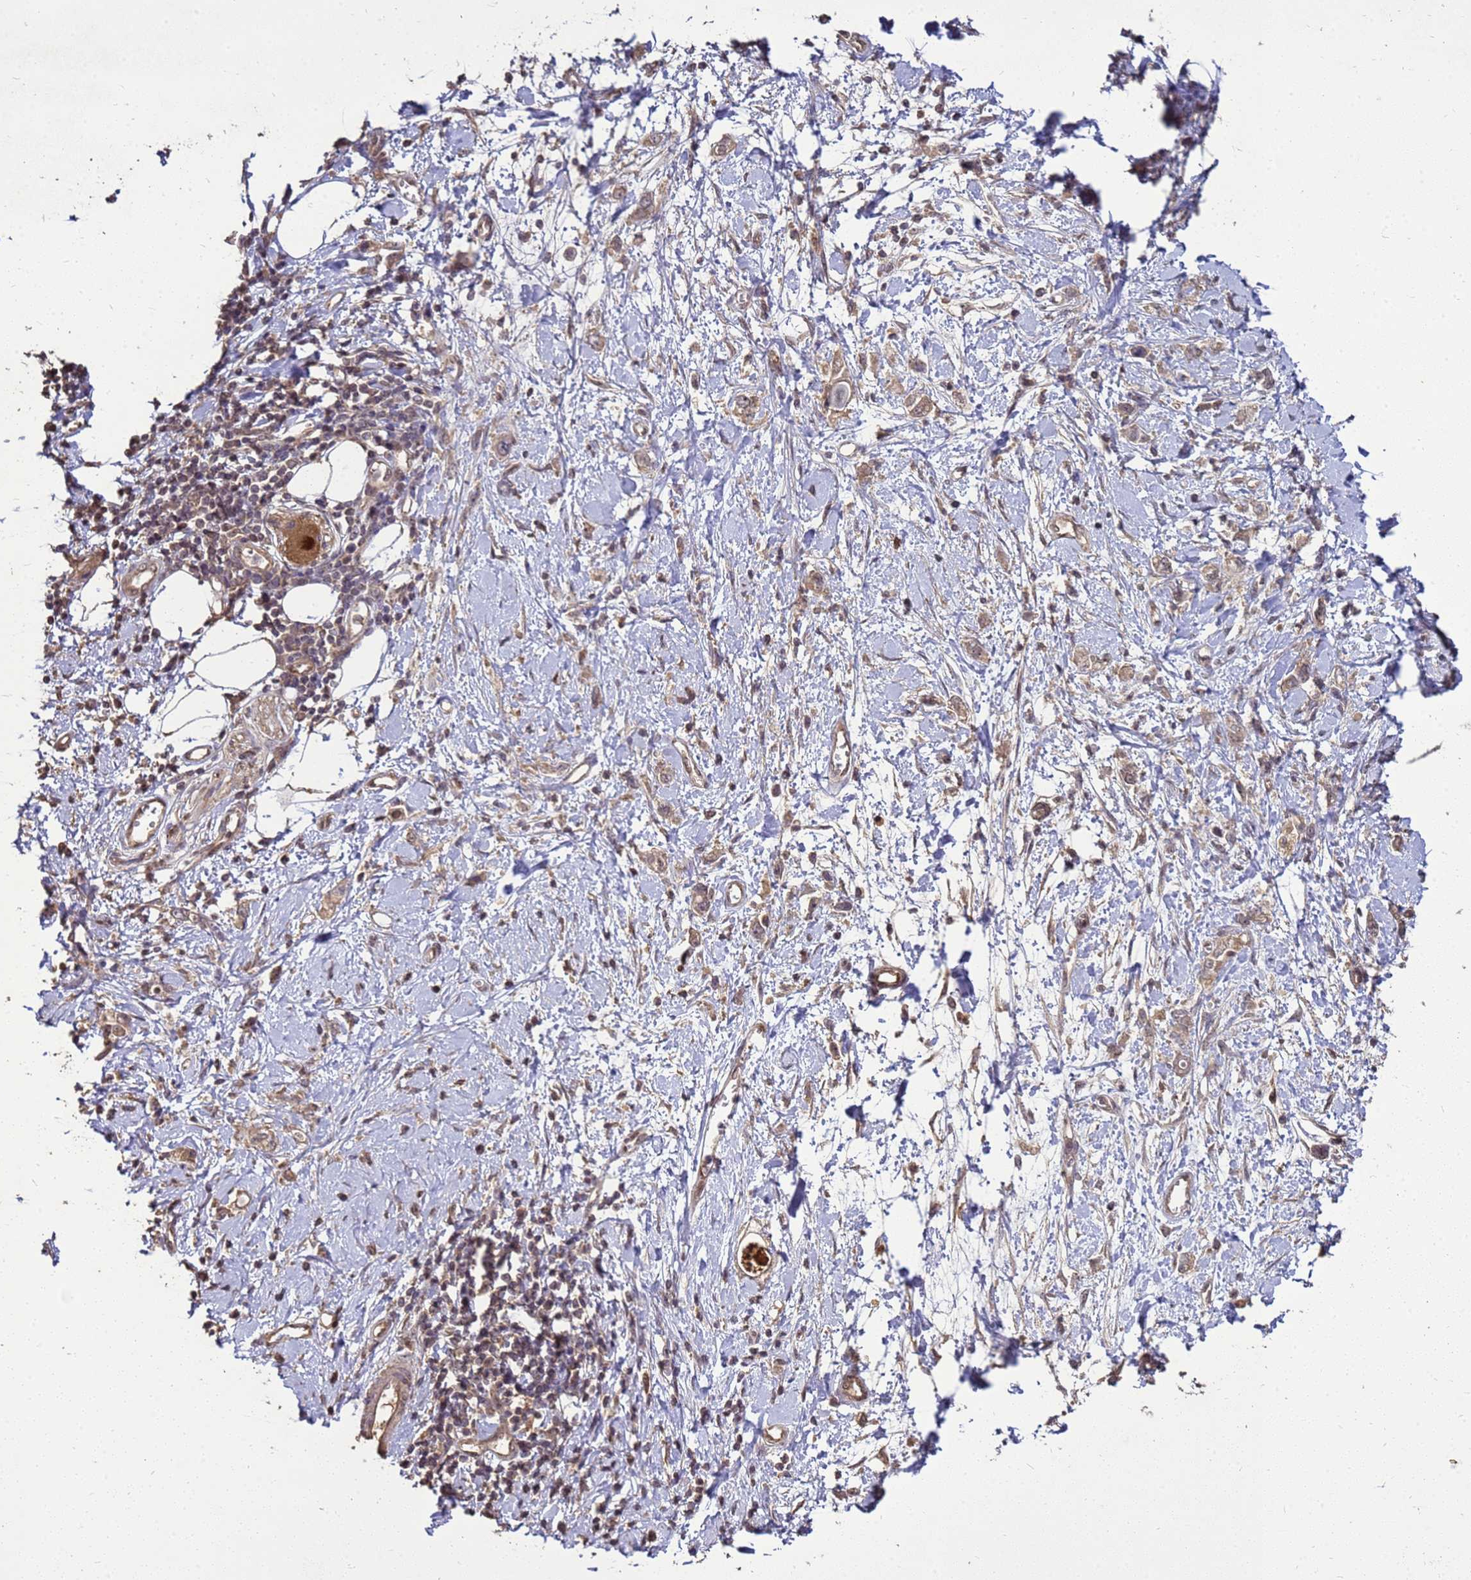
{"staining": {"intensity": "weak", "quantity": ">75%", "location": "cytoplasmic/membranous"}, "tissue": "stomach cancer", "cell_type": "Tumor cells", "image_type": "cancer", "snomed": [{"axis": "morphology", "description": "Adenocarcinoma, NOS"}, {"axis": "topography", "description": "Stomach"}], "caption": "Immunohistochemistry (IHC) of human stomach cancer (adenocarcinoma) demonstrates low levels of weak cytoplasmic/membranous positivity in approximately >75% of tumor cells. (DAB IHC with brightfield microscopy, high magnification).", "gene": "CRBN", "patient": {"sex": "female", "age": 76}}